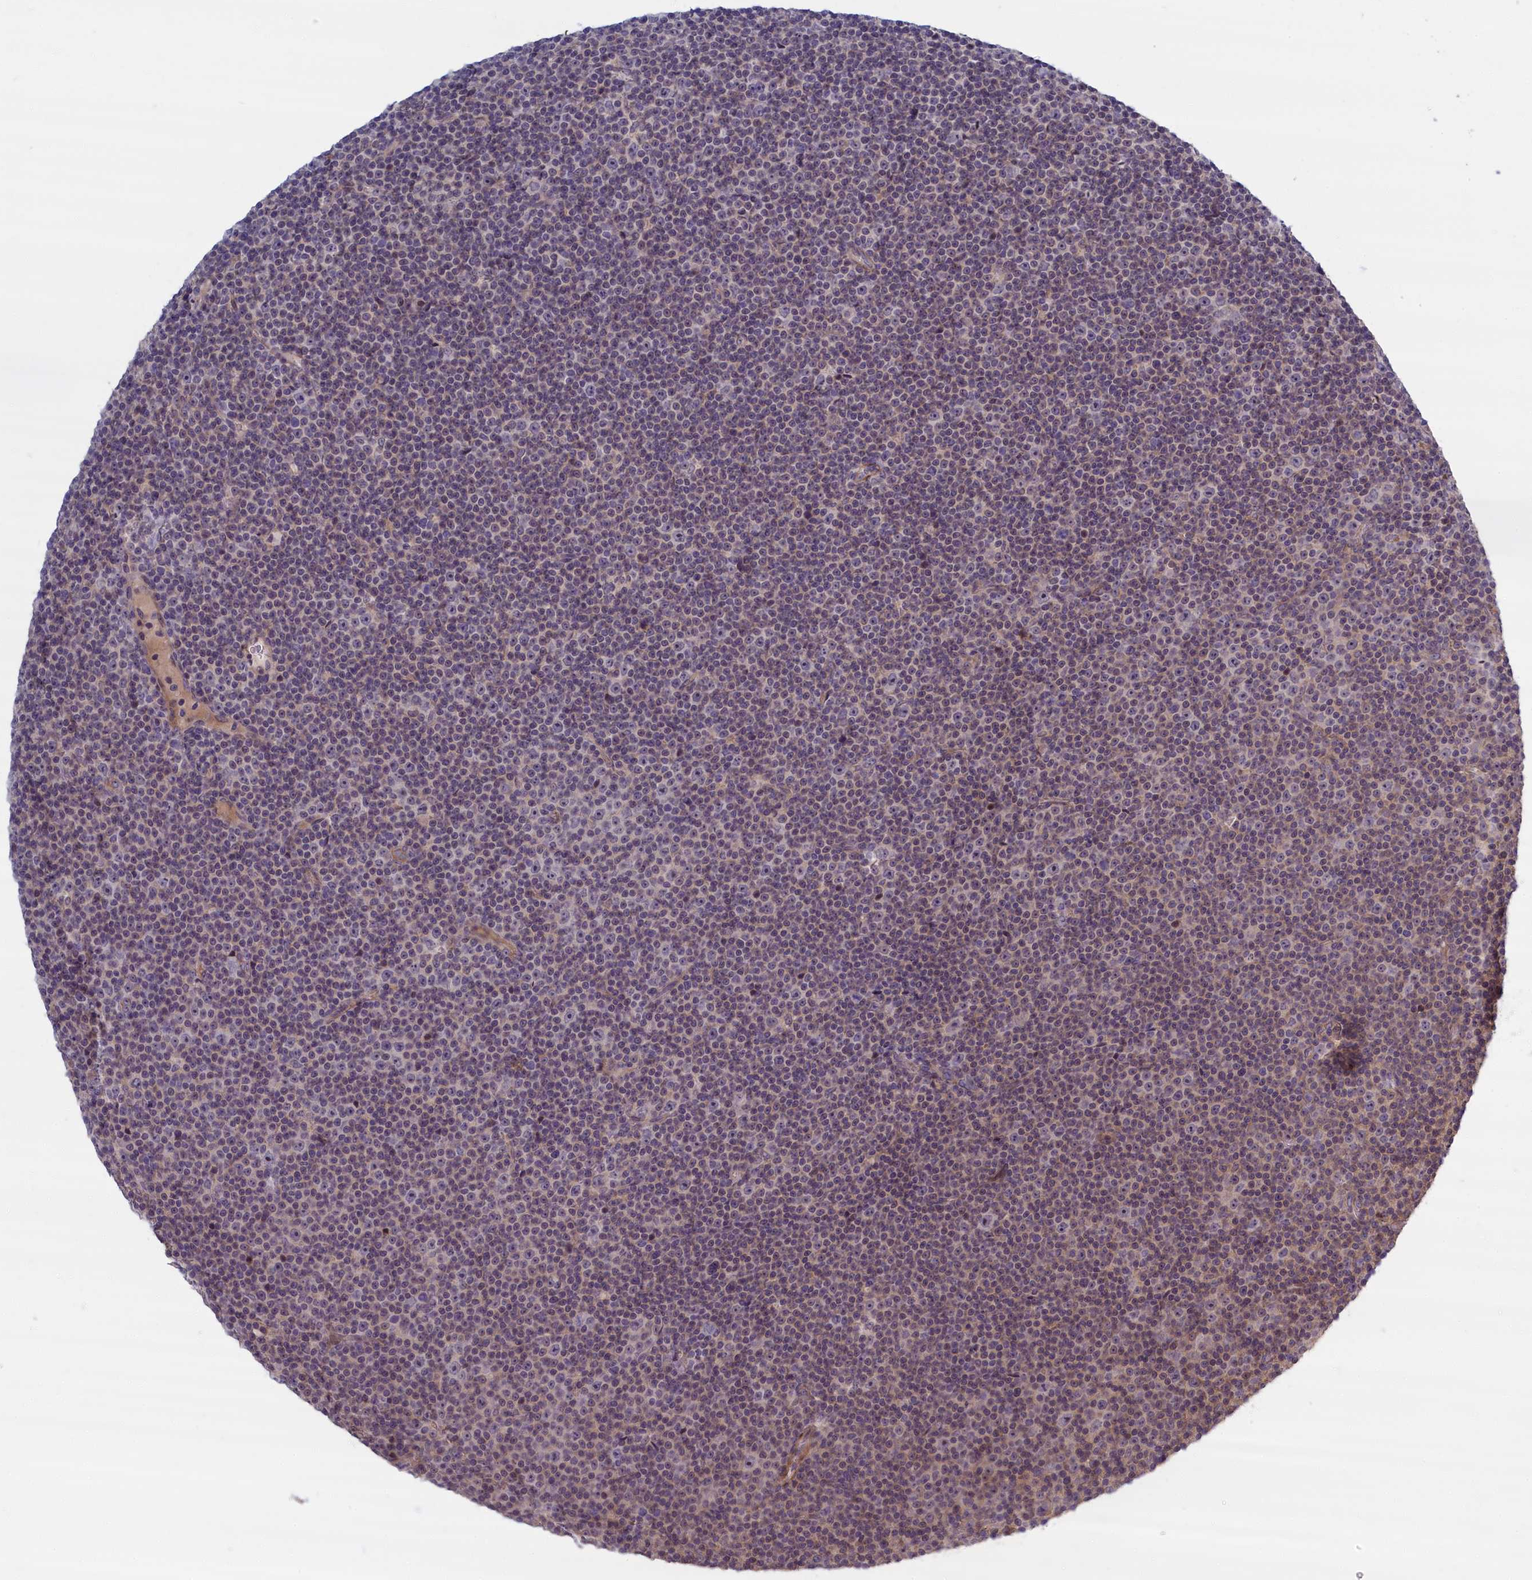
{"staining": {"intensity": "negative", "quantity": "none", "location": "none"}, "tissue": "lymphoma", "cell_type": "Tumor cells", "image_type": "cancer", "snomed": [{"axis": "morphology", "description": "Malignant lymphoma, non-Hodgkin's type, Low grade"}, {"axis": "topography", "description": "Lymph node"}], "caption": "Lymphoma stained for a protein using immunohistochemistry exhibits no positivity tumor cells.", "gene": "TRPM4", "patient": {"sex": "female", "age": 67}}